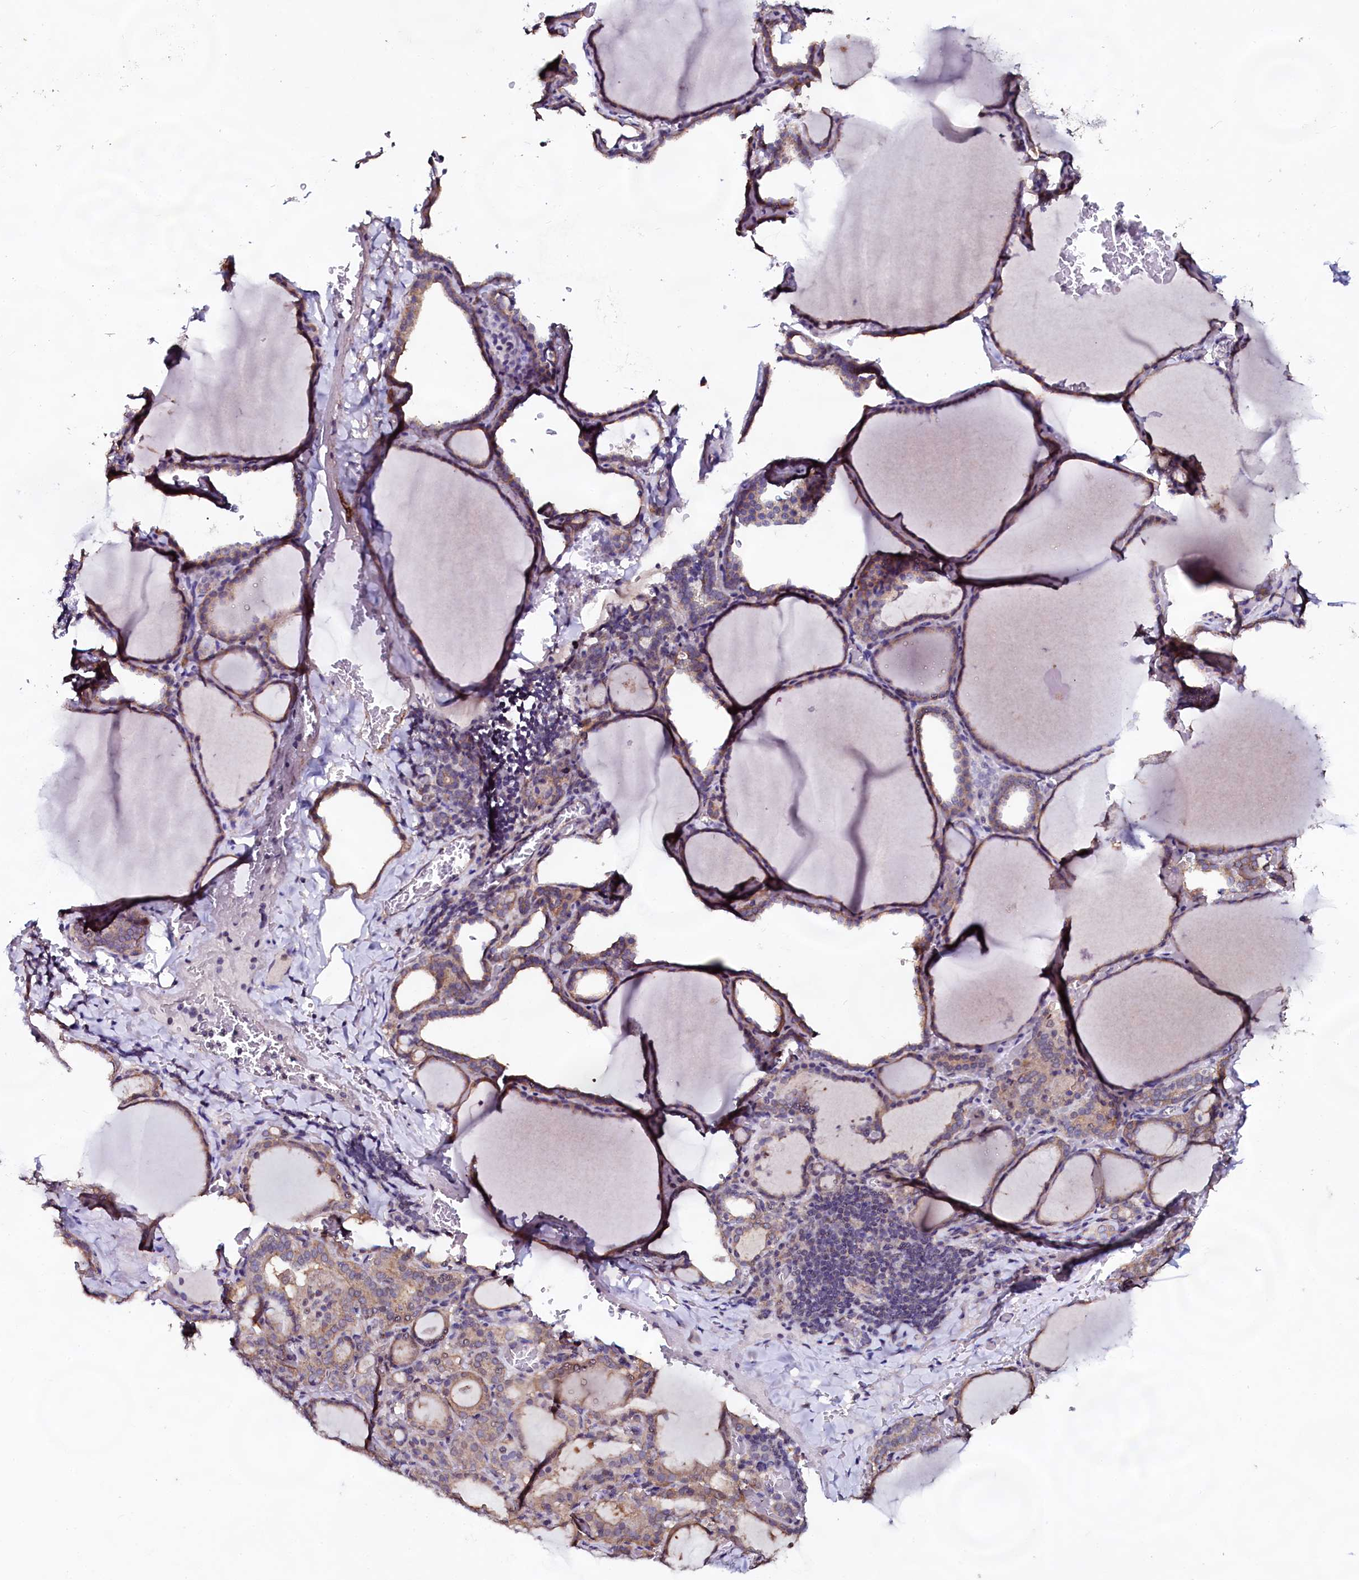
{"staining": {"intensity": "moderate", "quantity": ">75%", "location": "cytoplasmic/membranous"}, "tissue": "thyroid gland", "cell_type": "Glandular cells", "image_type": "normal", "snomed": [{"axis": "morphology", "description": "Normal tissue, NOS"}, {"axis": "topography", "description": "Thyroid gland"}], "caption": "A photomicrograph of thyroid gland stained for a protein demonstrates moderate cytoplasmic/membranous brown staining in glandular cells. (DAB (3,3'-diaminobenzidine) IHC, brown staining for protein, blue staining for nuclei).", "gene": "USPL1", "patient": {"sex": "female", "age": 39}}